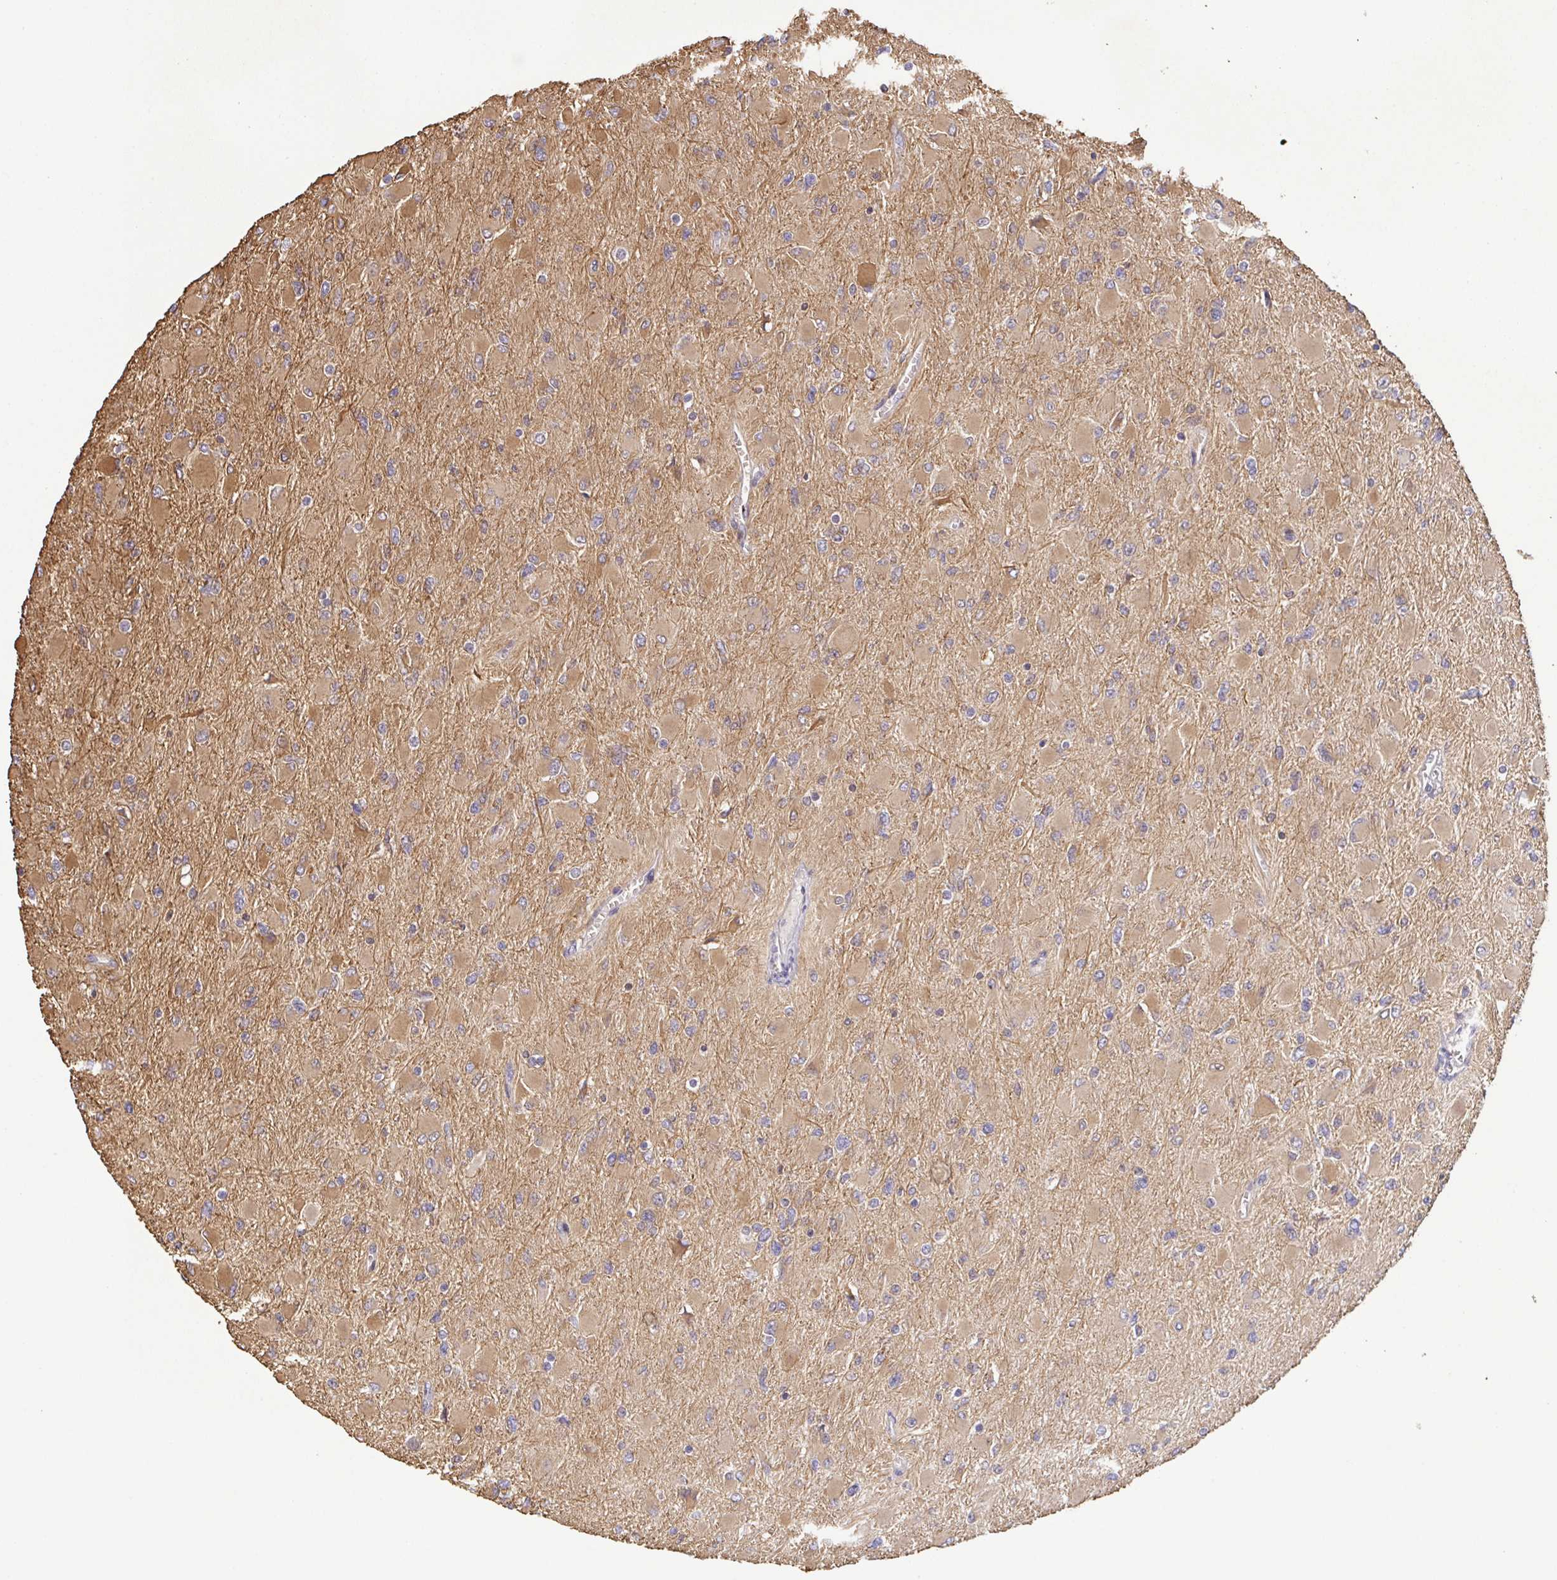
{"staining": {"intensity": "moderate", "quantity": ">75%", "location": "cytoplasmic/membranous"}, "tissue": "glioma", "cell_type": "Tumor cells", "image_type": "cancer", "snomed": [{"axis": "morphology", "description": "Glioma, malignant, High grade"}, {"axis": "topography", "description": "Cerebral cortex"}], "caption": "Tumor cells exhibit medium levels of moderate cytoplasmic/membranous expression in about >75% of cells in human malignant high-grade glioma.", "gene": "BCL2L1", "patient": {"sex": "female", "age": 36}}